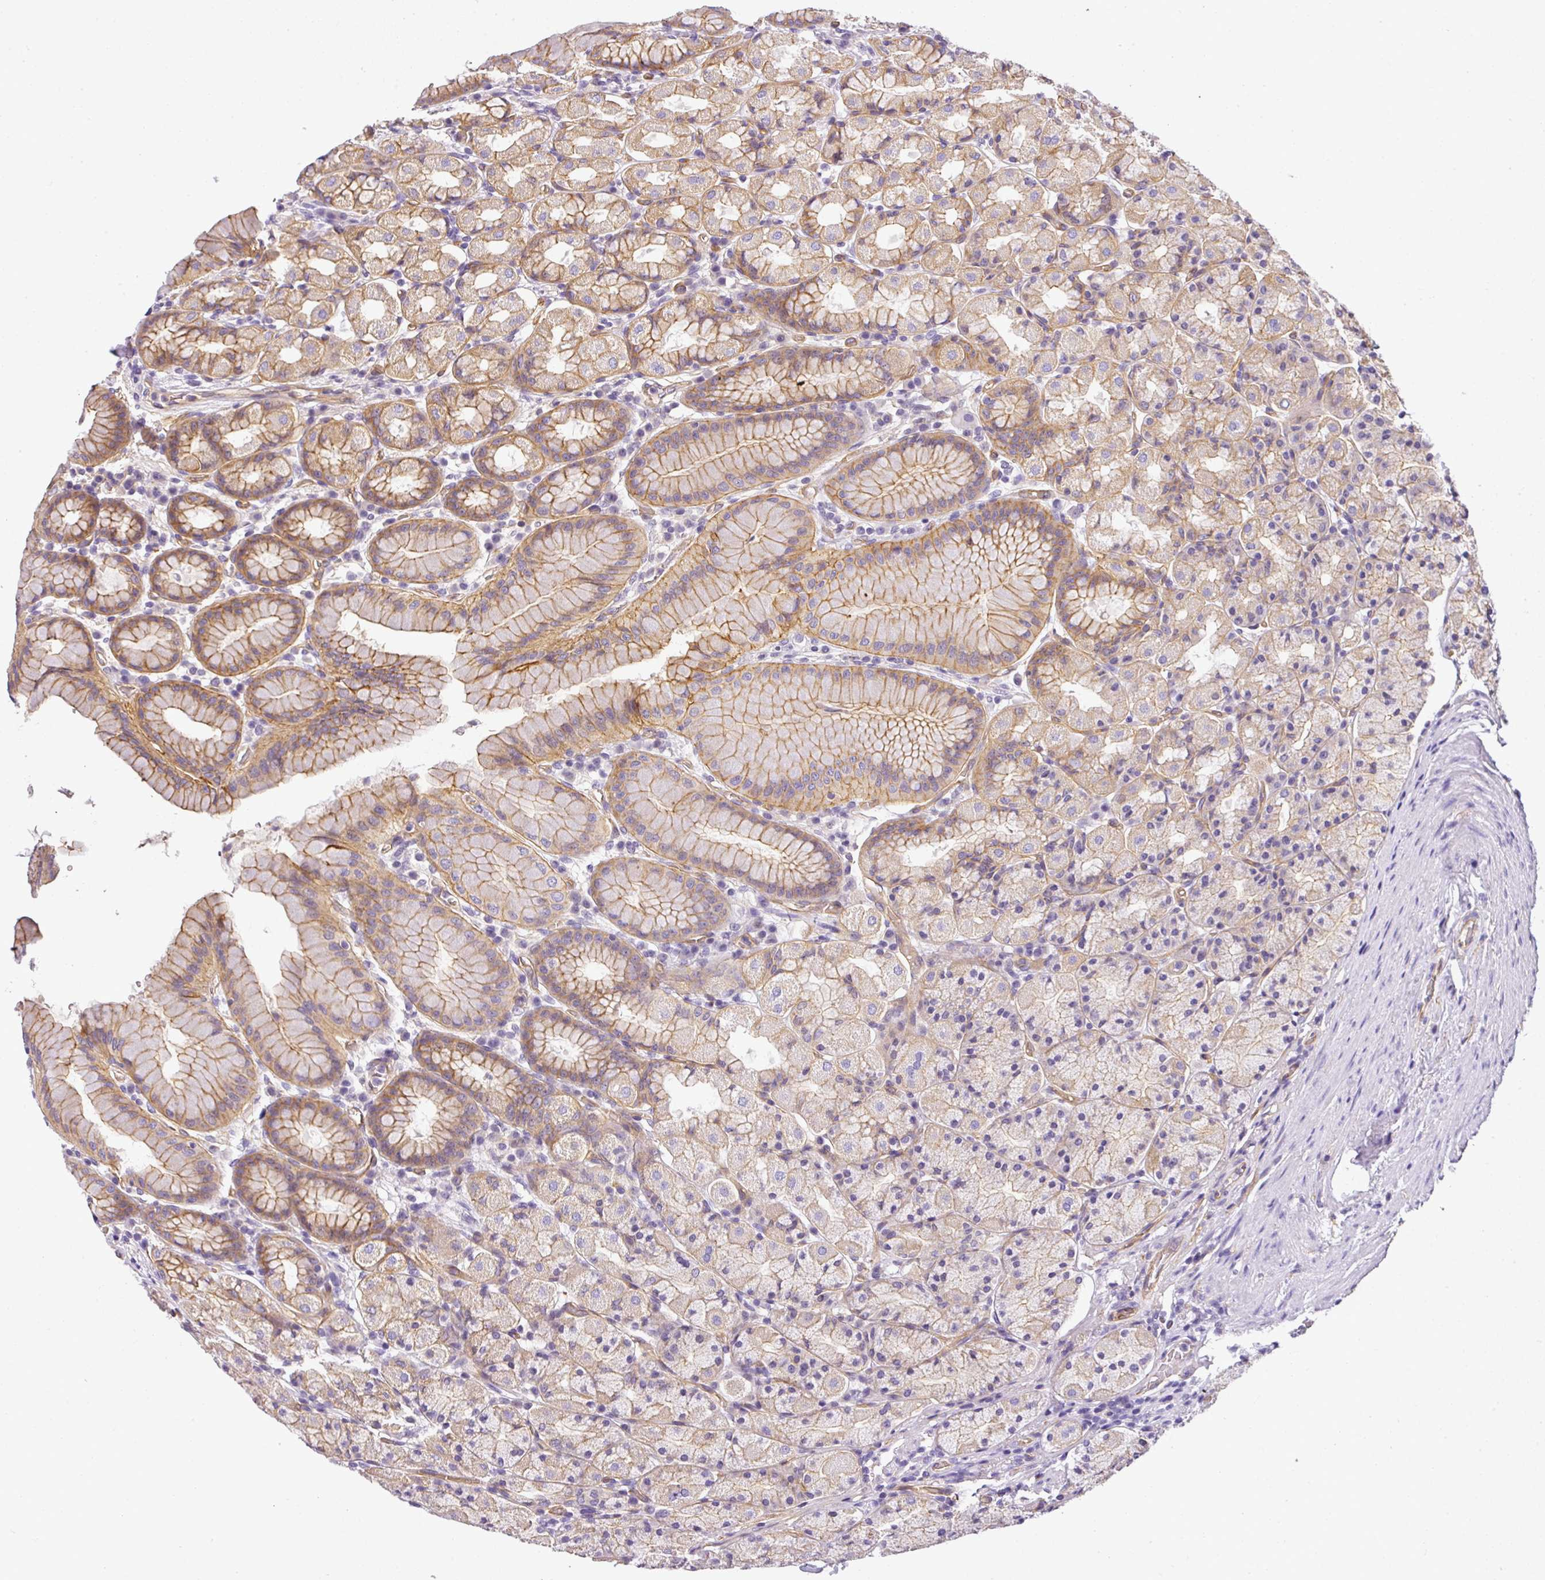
{"staining": {"intensity": "moderate", "quantity": "25%-75%", "location": "cytoplasmic/membranous"}, "tissue": "stomach", "cell_type": "Glandular cells", "image_type": "normal", "snomed": [{"axis": "morphology", "description": "Normal tissue, NOS"}, {"axis": "topography", "description": "Stomach, upper"}, {"axis": "topography", "description": "Stomach"}], "caption": "Immunohistochemical staining of benign stomach demonstrates 25%-75% levels of moderate cytoplasmic/membranous protein staining in about 25%-75% of glandular cells. (DAB (3,3'-diaminobenzidine) = brown stain, brightfield microscopy at high magnification).", "gene": "OR11H4", "patient": {"sex": "male", "age": 68}}